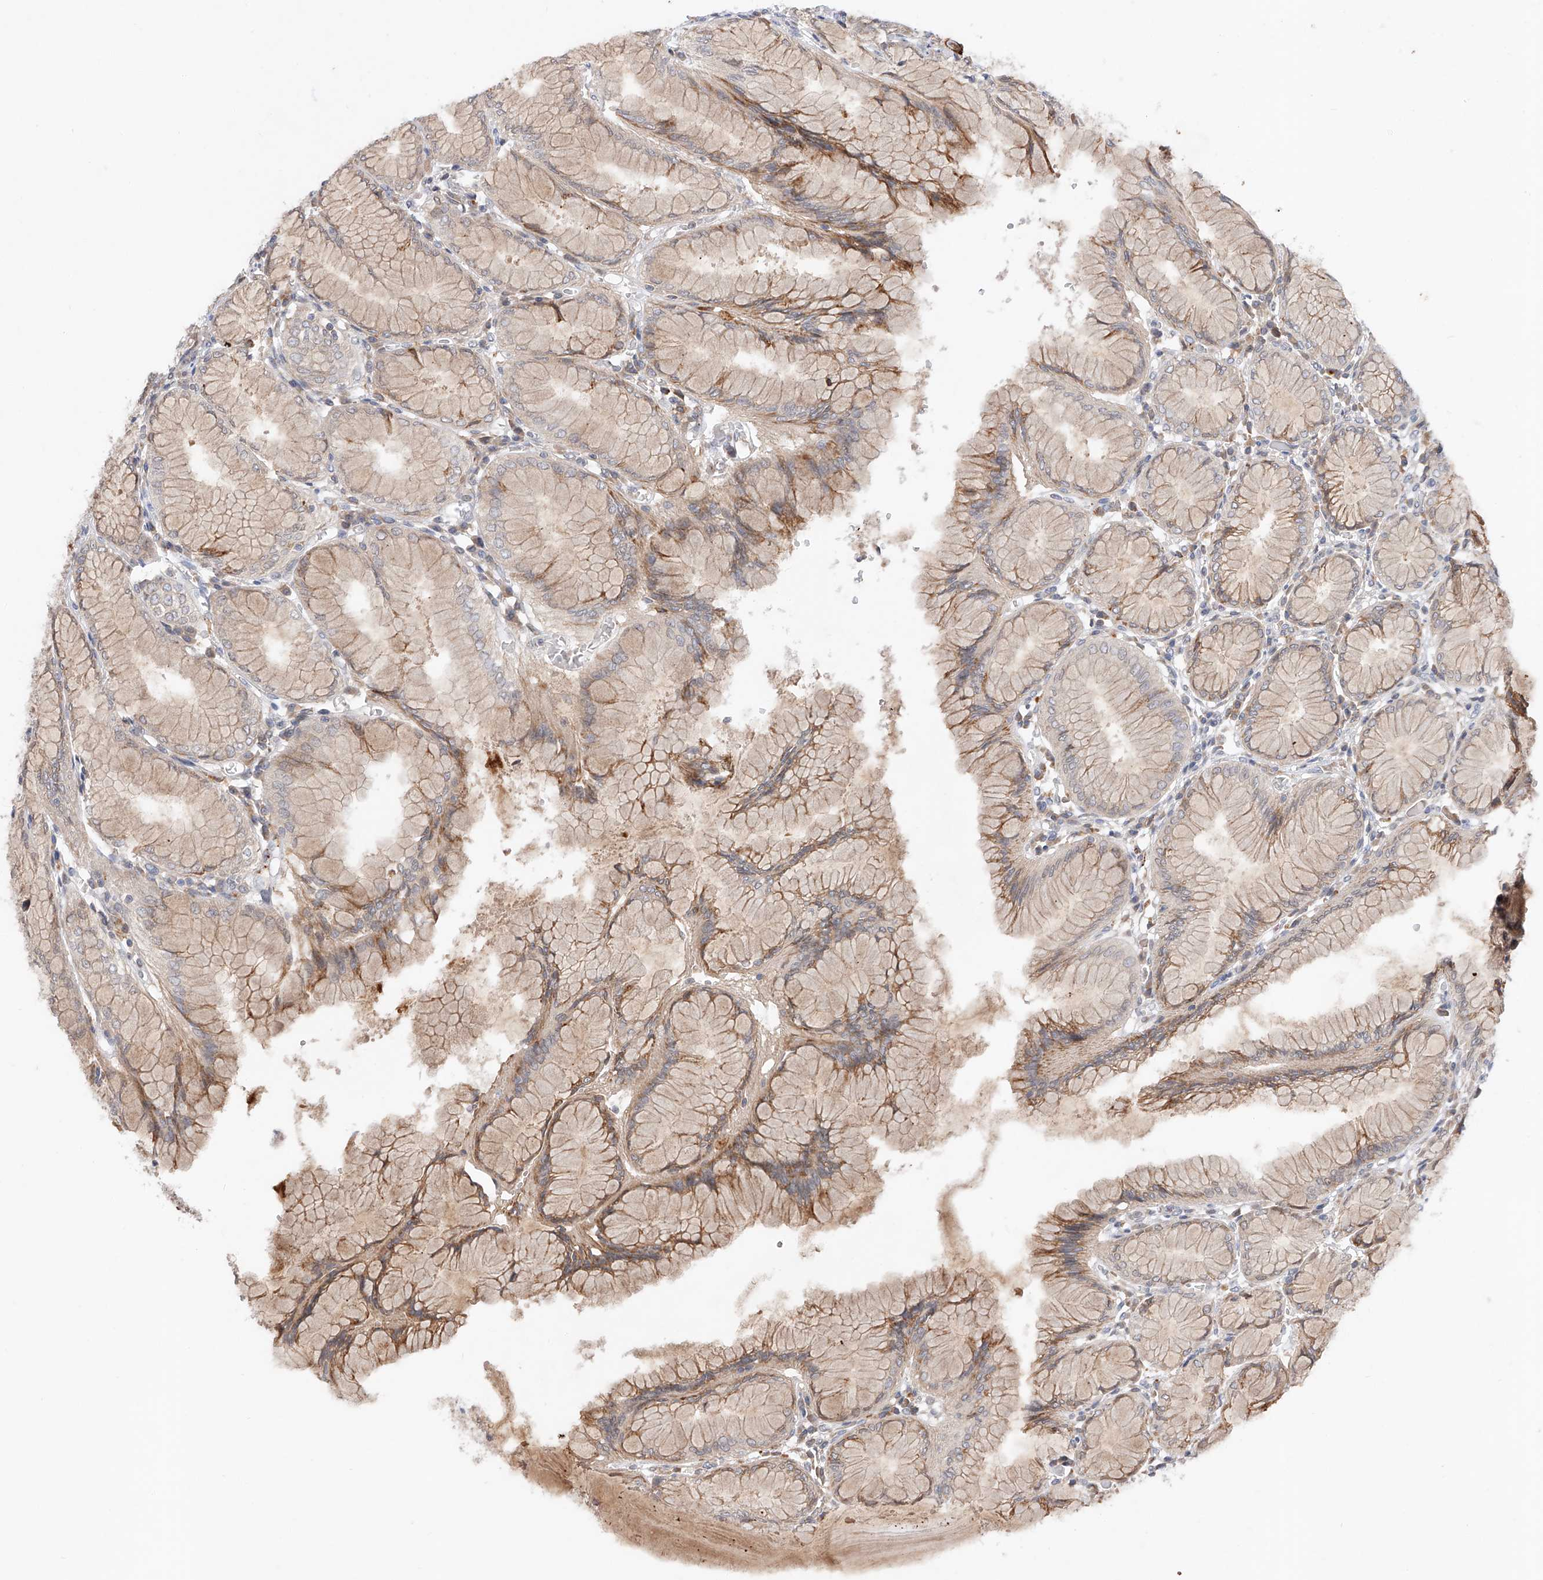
{"staining": {"intensity": "moderate", "quantity": ">75%", "location": "cytoplasmic/membranous"}, "tissue": "stomach", "cell_type": "Glandular cells", "image_type": "normal", "snomed": [{"axis": "morphology", "description": "Normal tissue, NOS"}, {"axis": "topography", "description": "Stomach, lower"}], "caption": "This is an image of immunohistochemistry staining of unremarkable stomach, which shows moderate staining in the cytoplasmic/membranous of glandular cells.", "gene": "DIRAS3", "patient": {"sex": "female", "age": 56}}